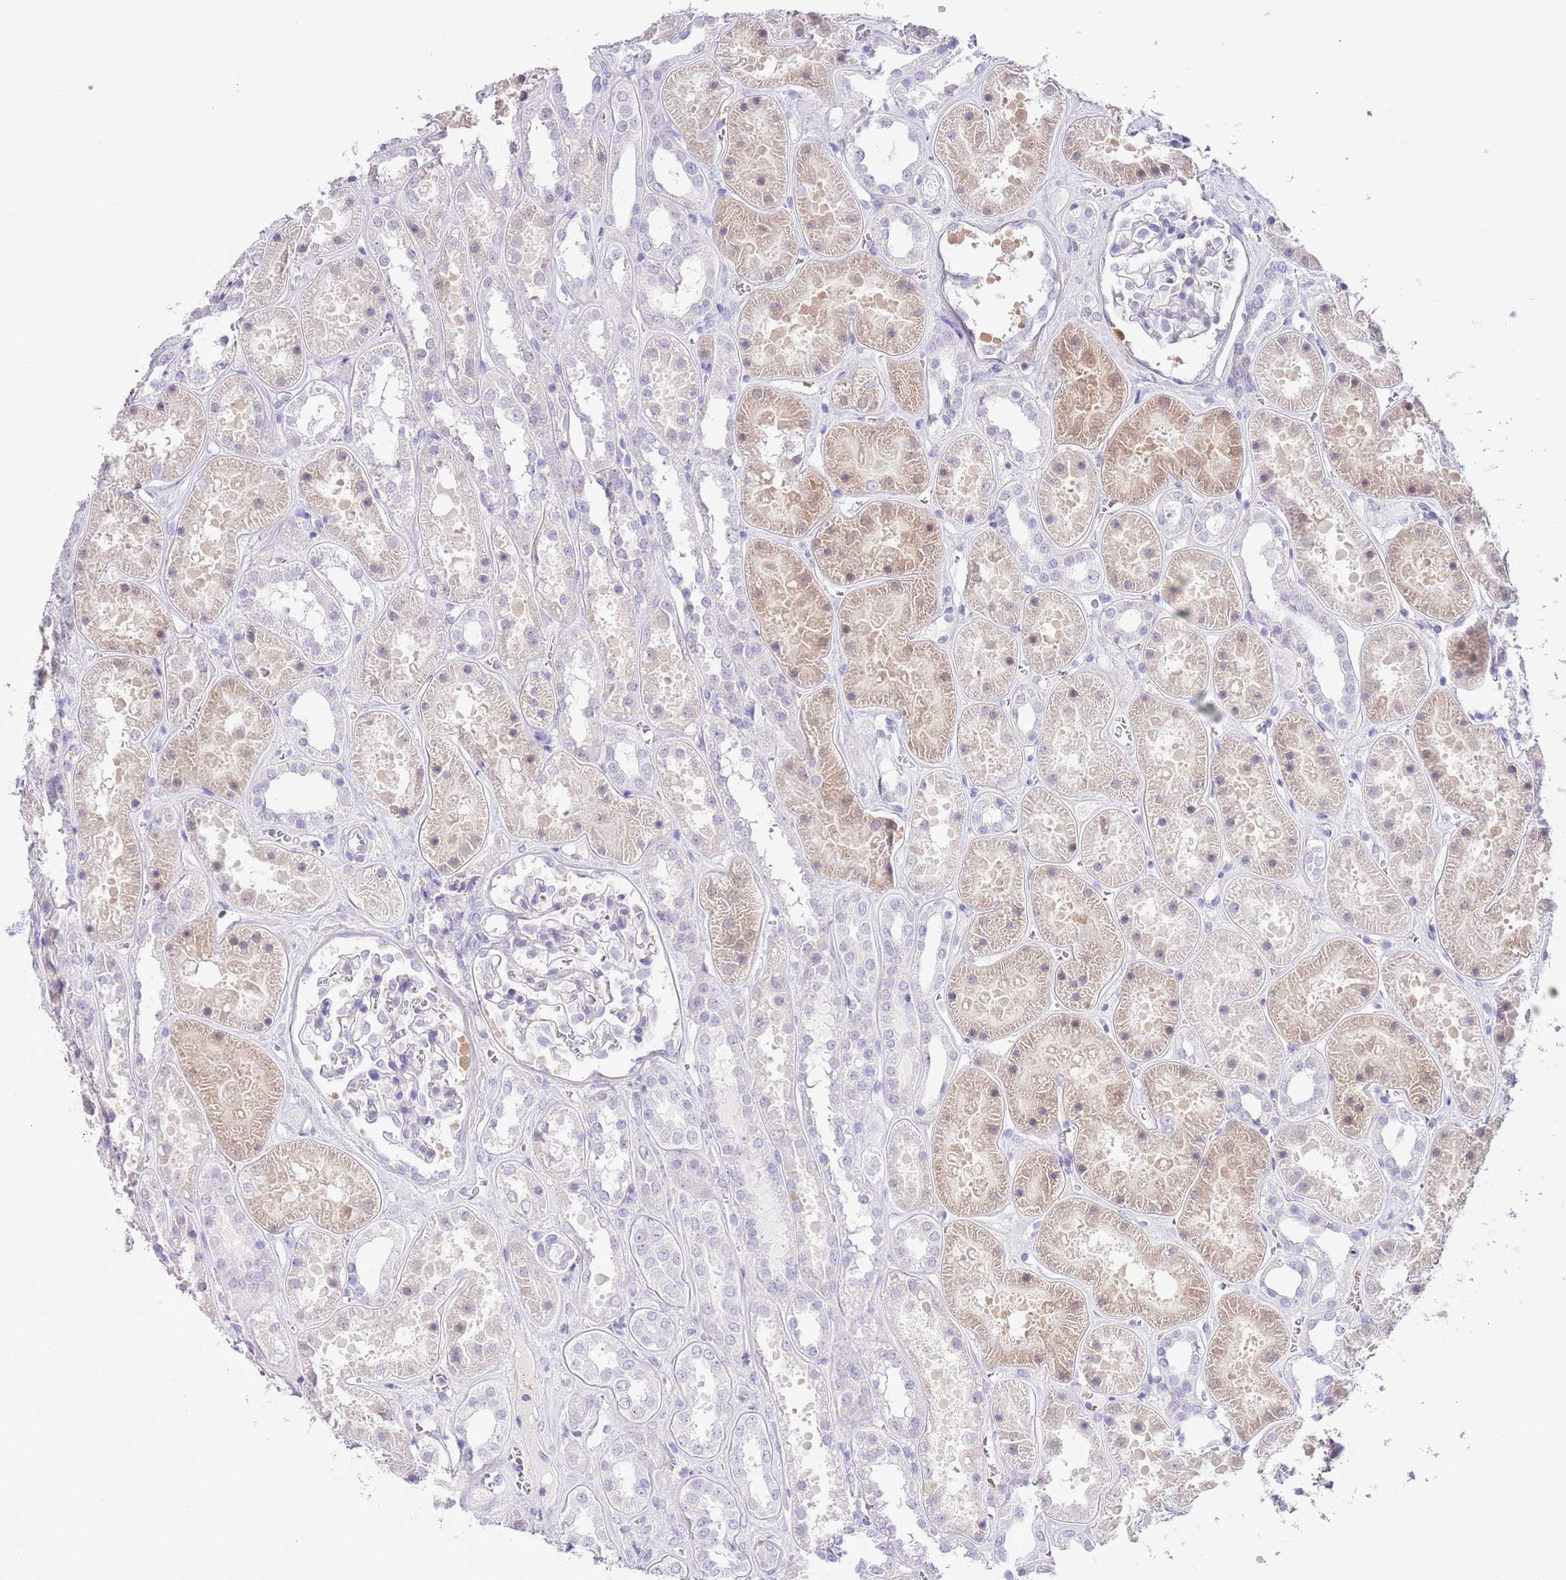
{"staining": {"intensity": "negative", "quantity": "none", "location": "none"}, "tissue": "kidney", "cell_type": "Cells in glomeruli", "image_type": "normal", "snomed": [{"axis": "morphology", "description": "Normal tissue, NOS"}, {"axis": "topography", "description": "Kidney"}], "caption": "The micrograph displays no staining of cells in glomeruli in unremarkable kidney.", "gene": "MIDN", "patient": {"sex": "female", "age": 41}}